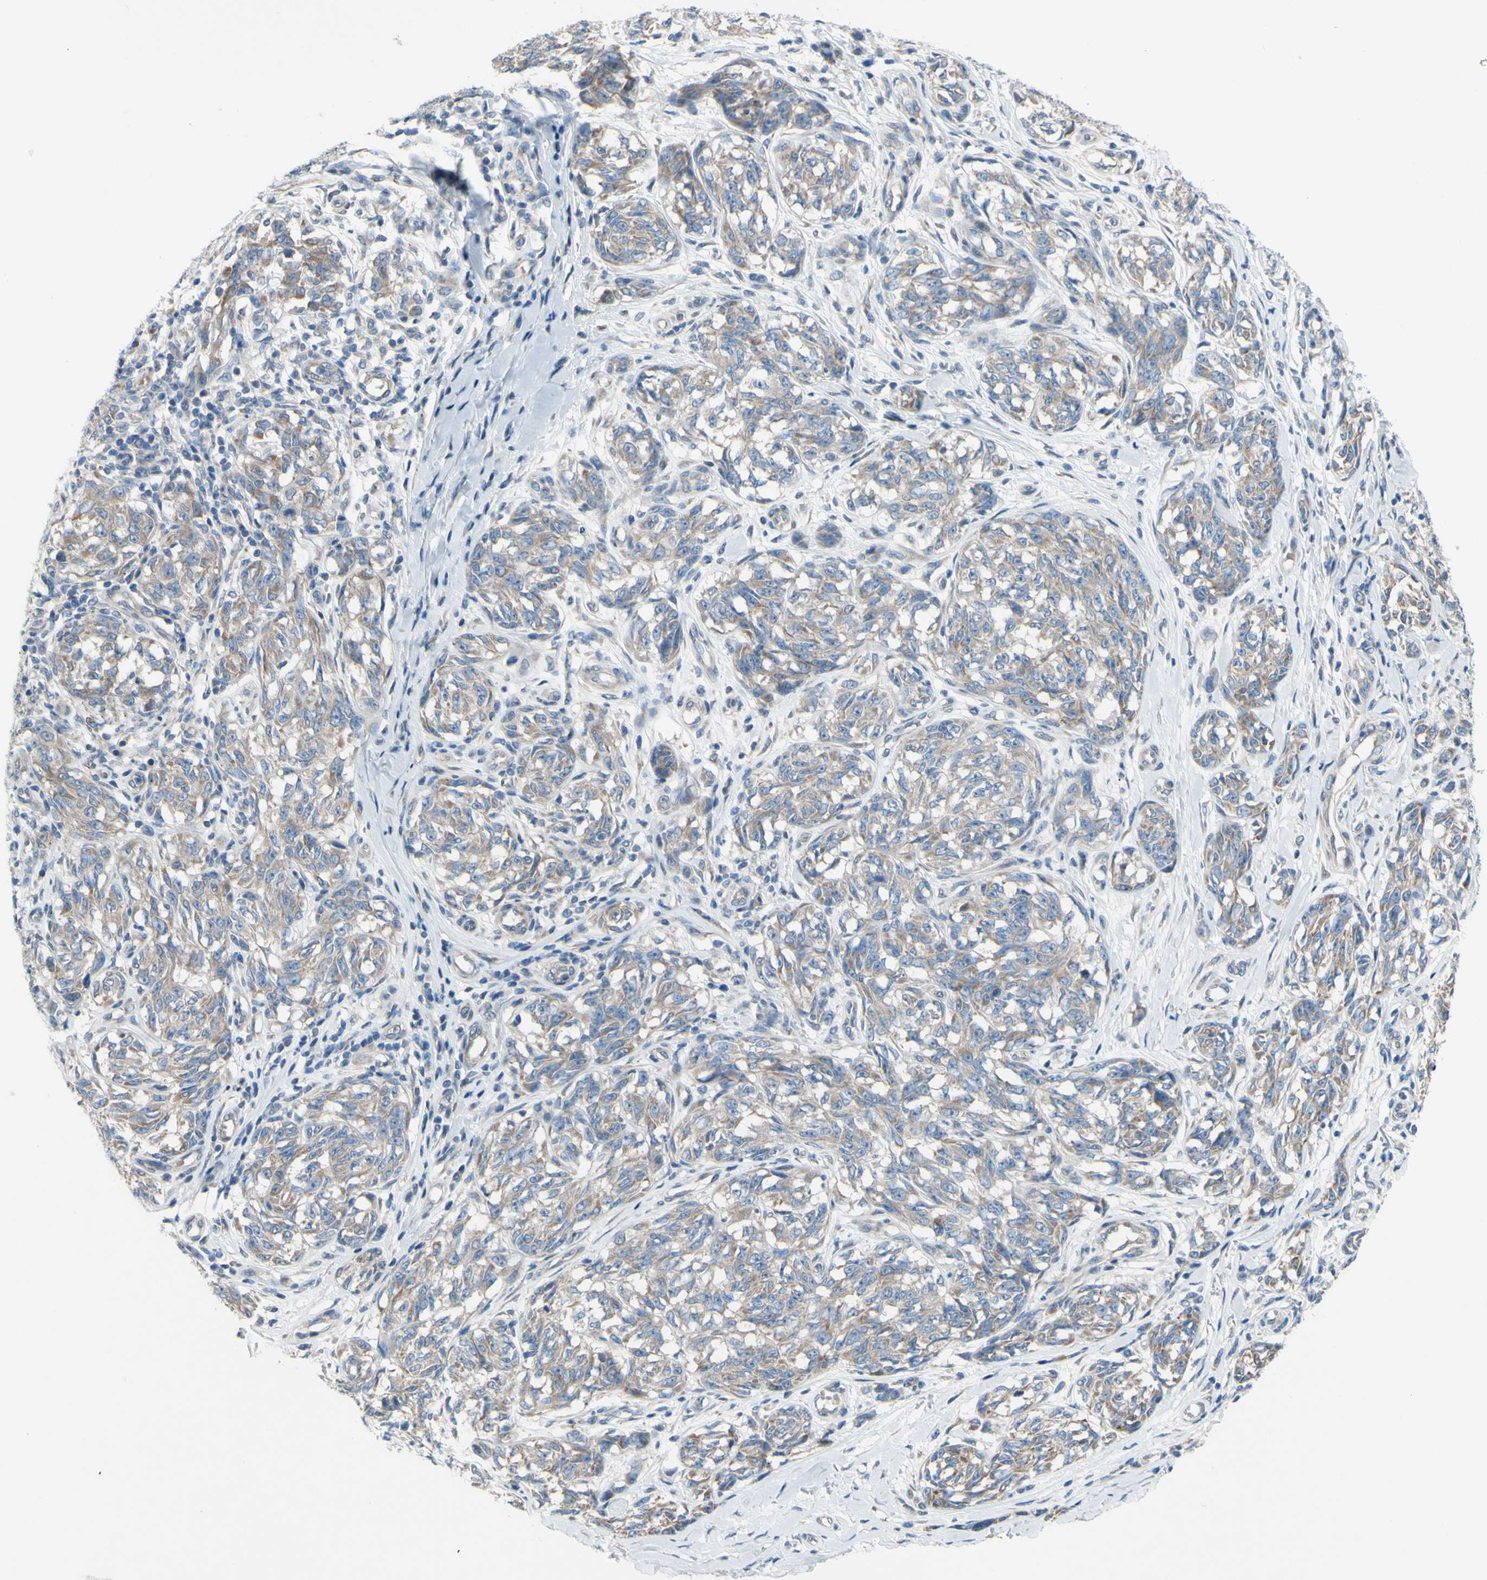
{"staining": {"intensity": "weak", "quantity": ">75%", "location": "cytoplasmic/membranous"}, "tissue": "melanoma", "cell_type": "Tumor cells", "image_type": "cancer", "snomed": [{"axis": "morphology", "description": "Malignant melanoma, NOS"}, {"axis": "topography", "description": "Skin"}], "caption": "Immunohistochemical staining of melanoma shows low levels of weak cytoplasmic/membranous expression in about >75% of tumor cells. The protein of interest is stained brown, and the nuclei are stained in blue (DAB IHC with brightfield microscopy, high magnification).", "gene": "GRAMD2B", "patient": {"sex": "female", "age": 64}}